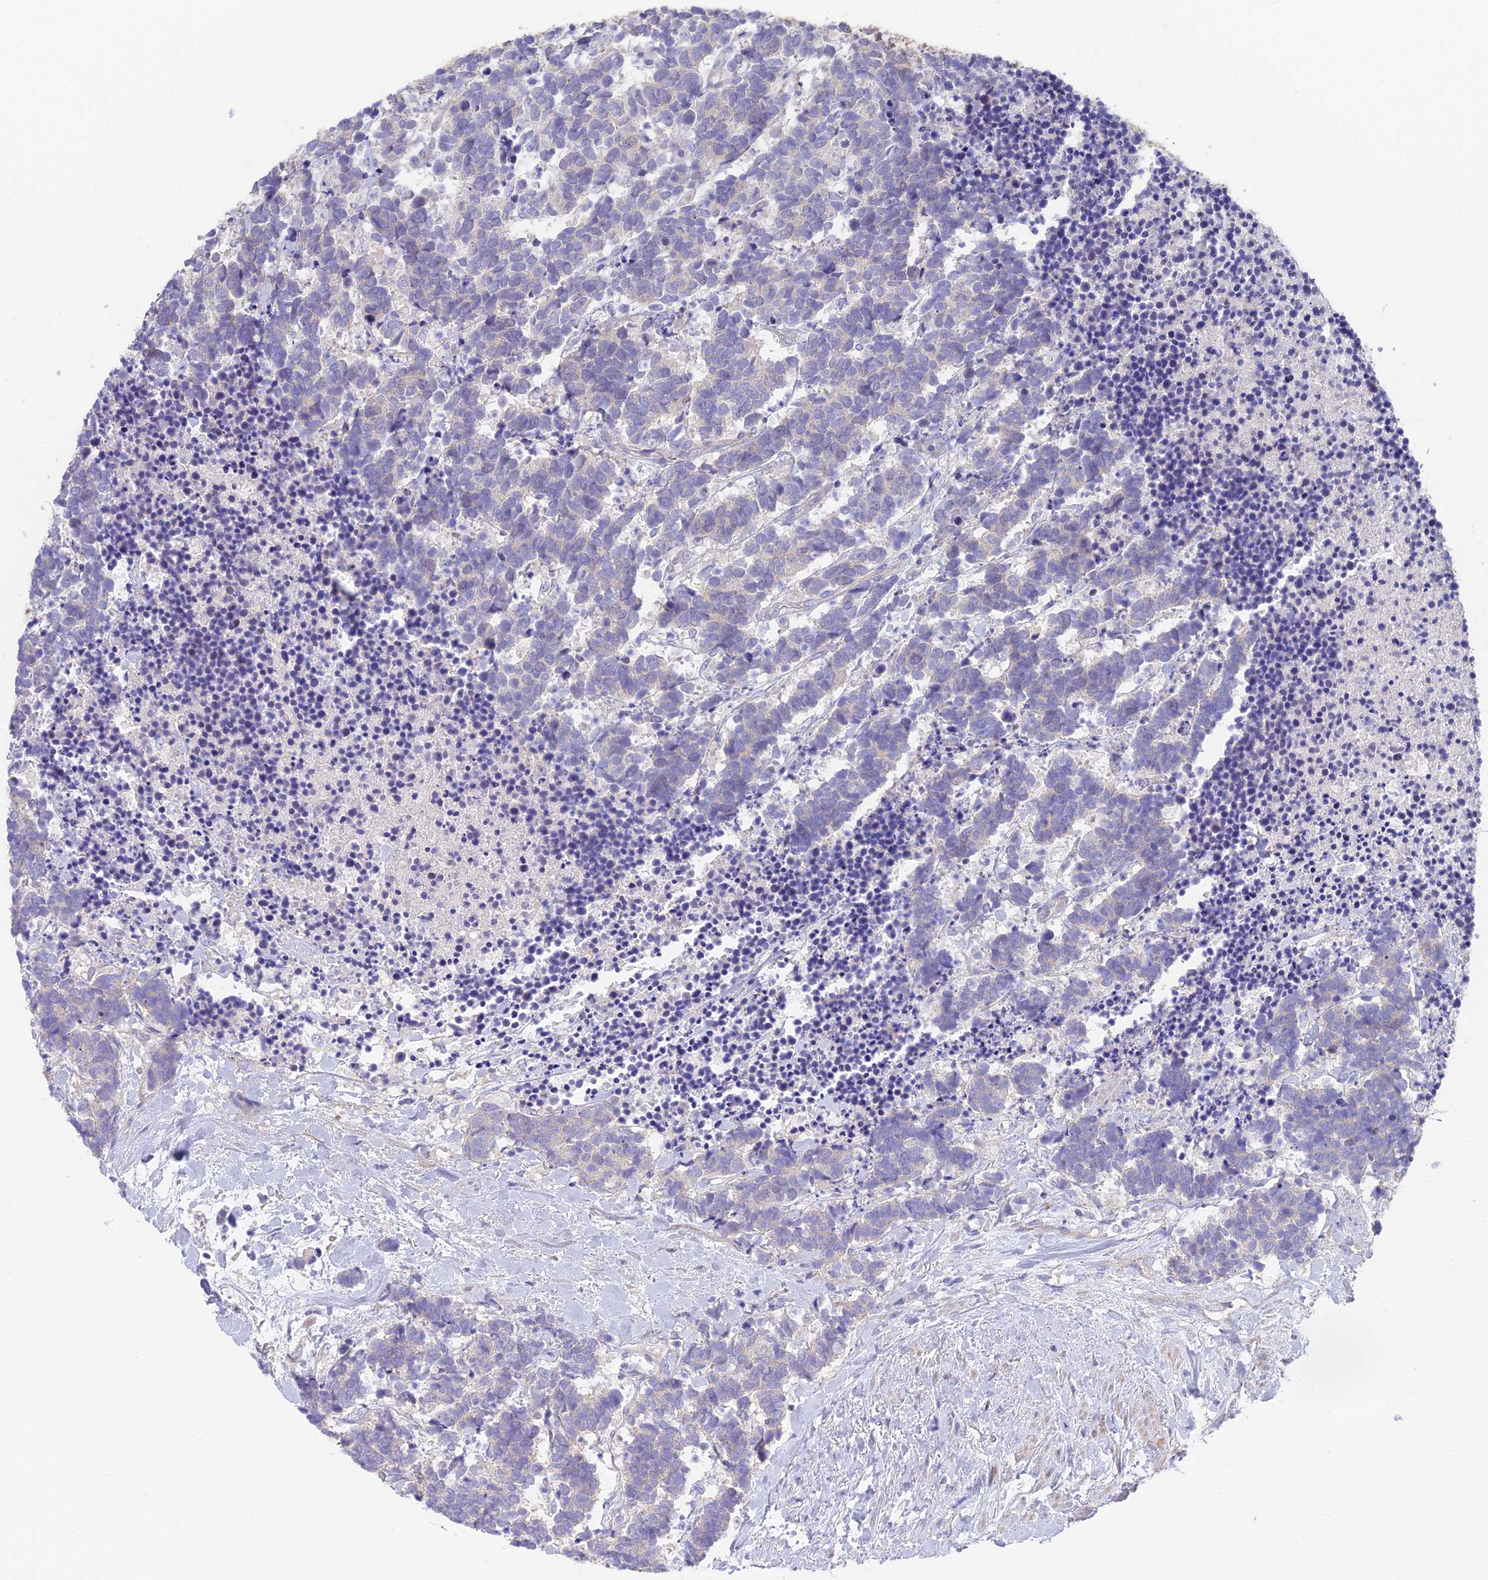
{"staining": {"intensity": "negative", "quantity": "none", "location": "none"}, "tissue": "carcinoid", "cell_type": "Tumor cells", "image_type": "cancer", "snomed": [{"axis": "morphology", "description": "Carcinoma, NOS"}, {"axis": "morphology", "description": "Carcinoid, malignant, NOS"}, {"axis": "topography", "description": "Prostate"}], "caption": "Carcinoid stained for a protein using immunohistochemistry (IHC) demonstrates no positivity tumor cells.", "gene": "FAM168B", "patient": {"sex": "male", "age": 57}}